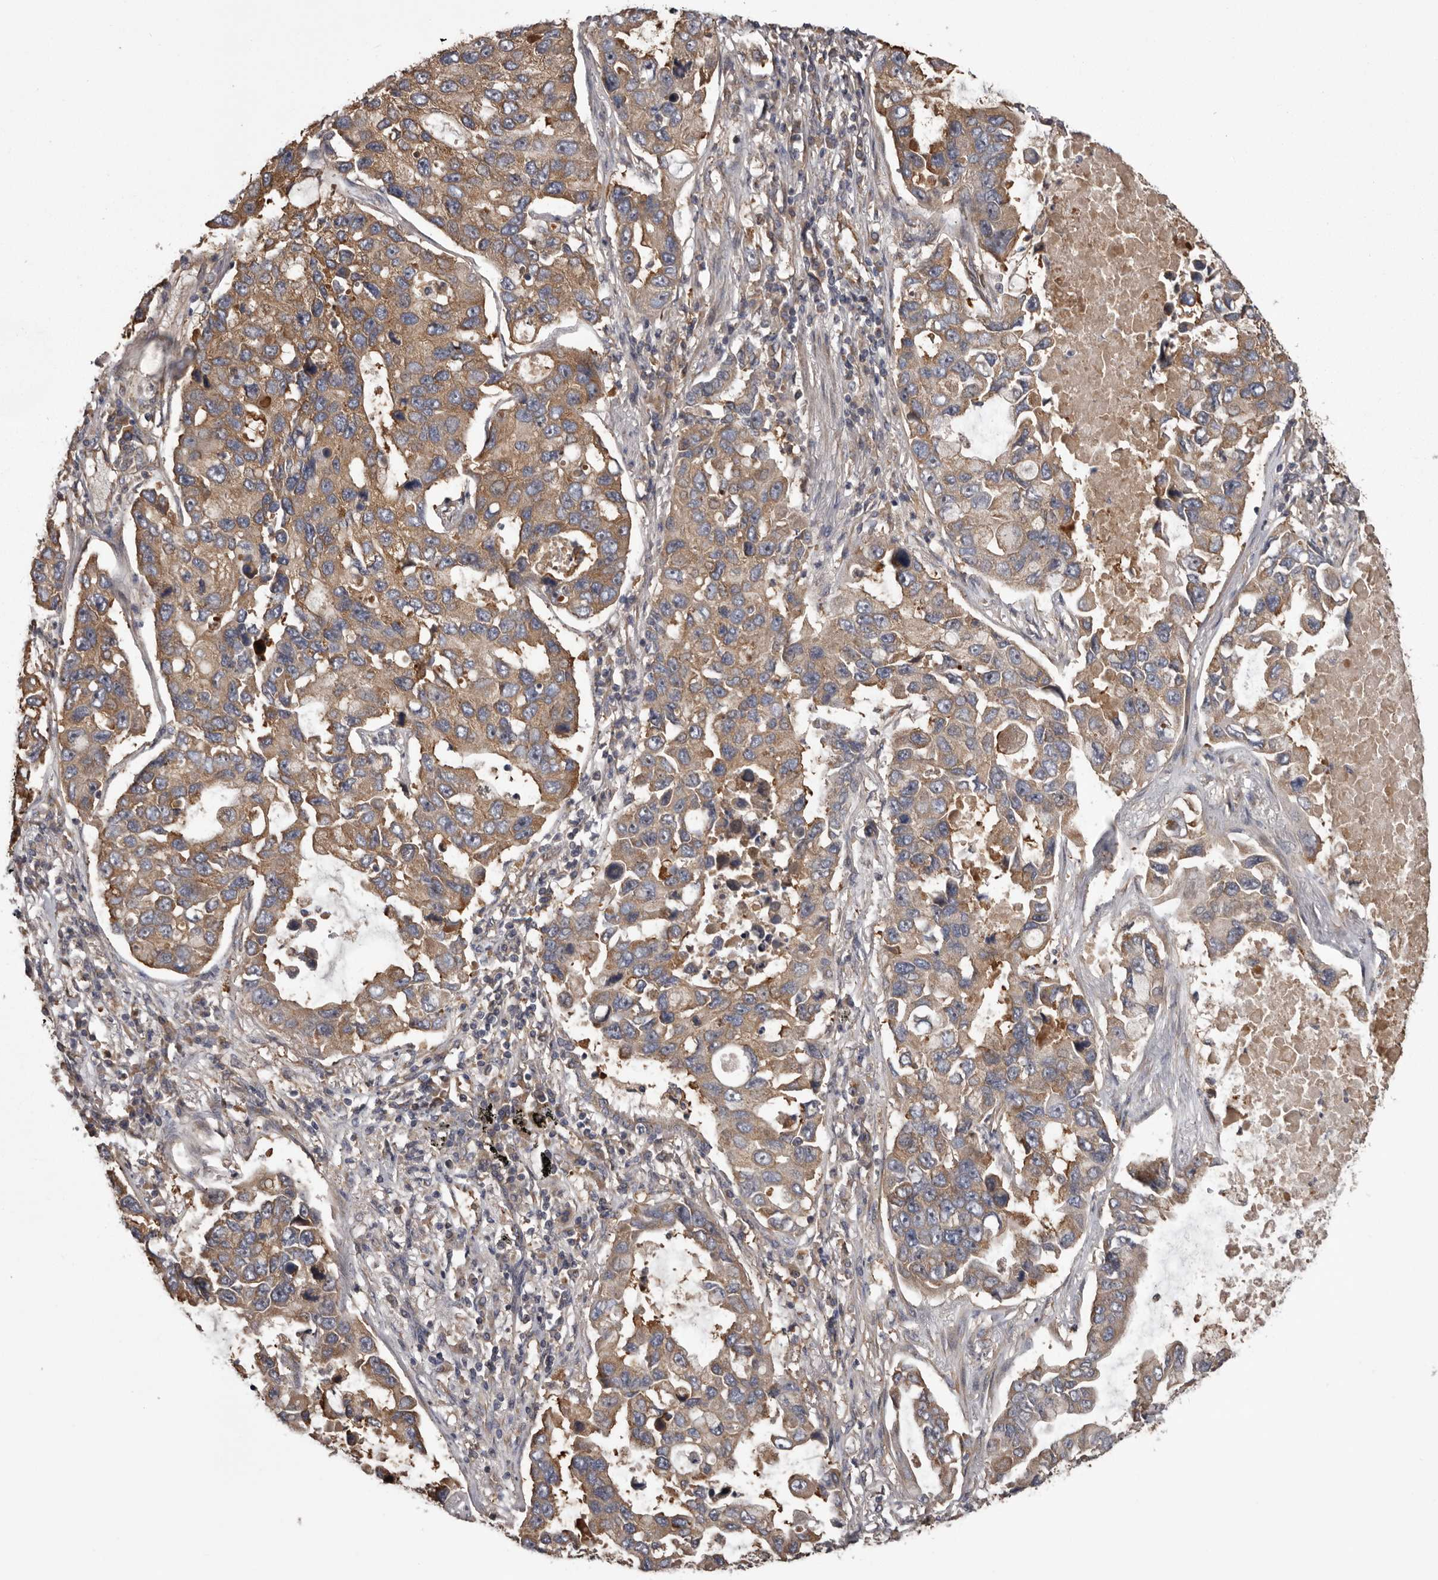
{"staining": {"intensity": "moderate", "quantity": "25%-75%", "location": "cytoplasmic/membranous"}, "tissue": "lung cancer", "cell_type": "Tumor cells", "image_type": "cancer", "snomed": [{"axis": "morphology", "description": "Adenocarcinoma, NOS"}, {"axis": "topography", "description": "Lung"}], "caption": "Protein analysis of adenocarcinoma (lung) tissue exhibits moderate cytoplasmic/membranous expression in about 25%-75% of tumor cells.", "gene": "DARS1", "patient": {"sex": "male", "age": 64}}